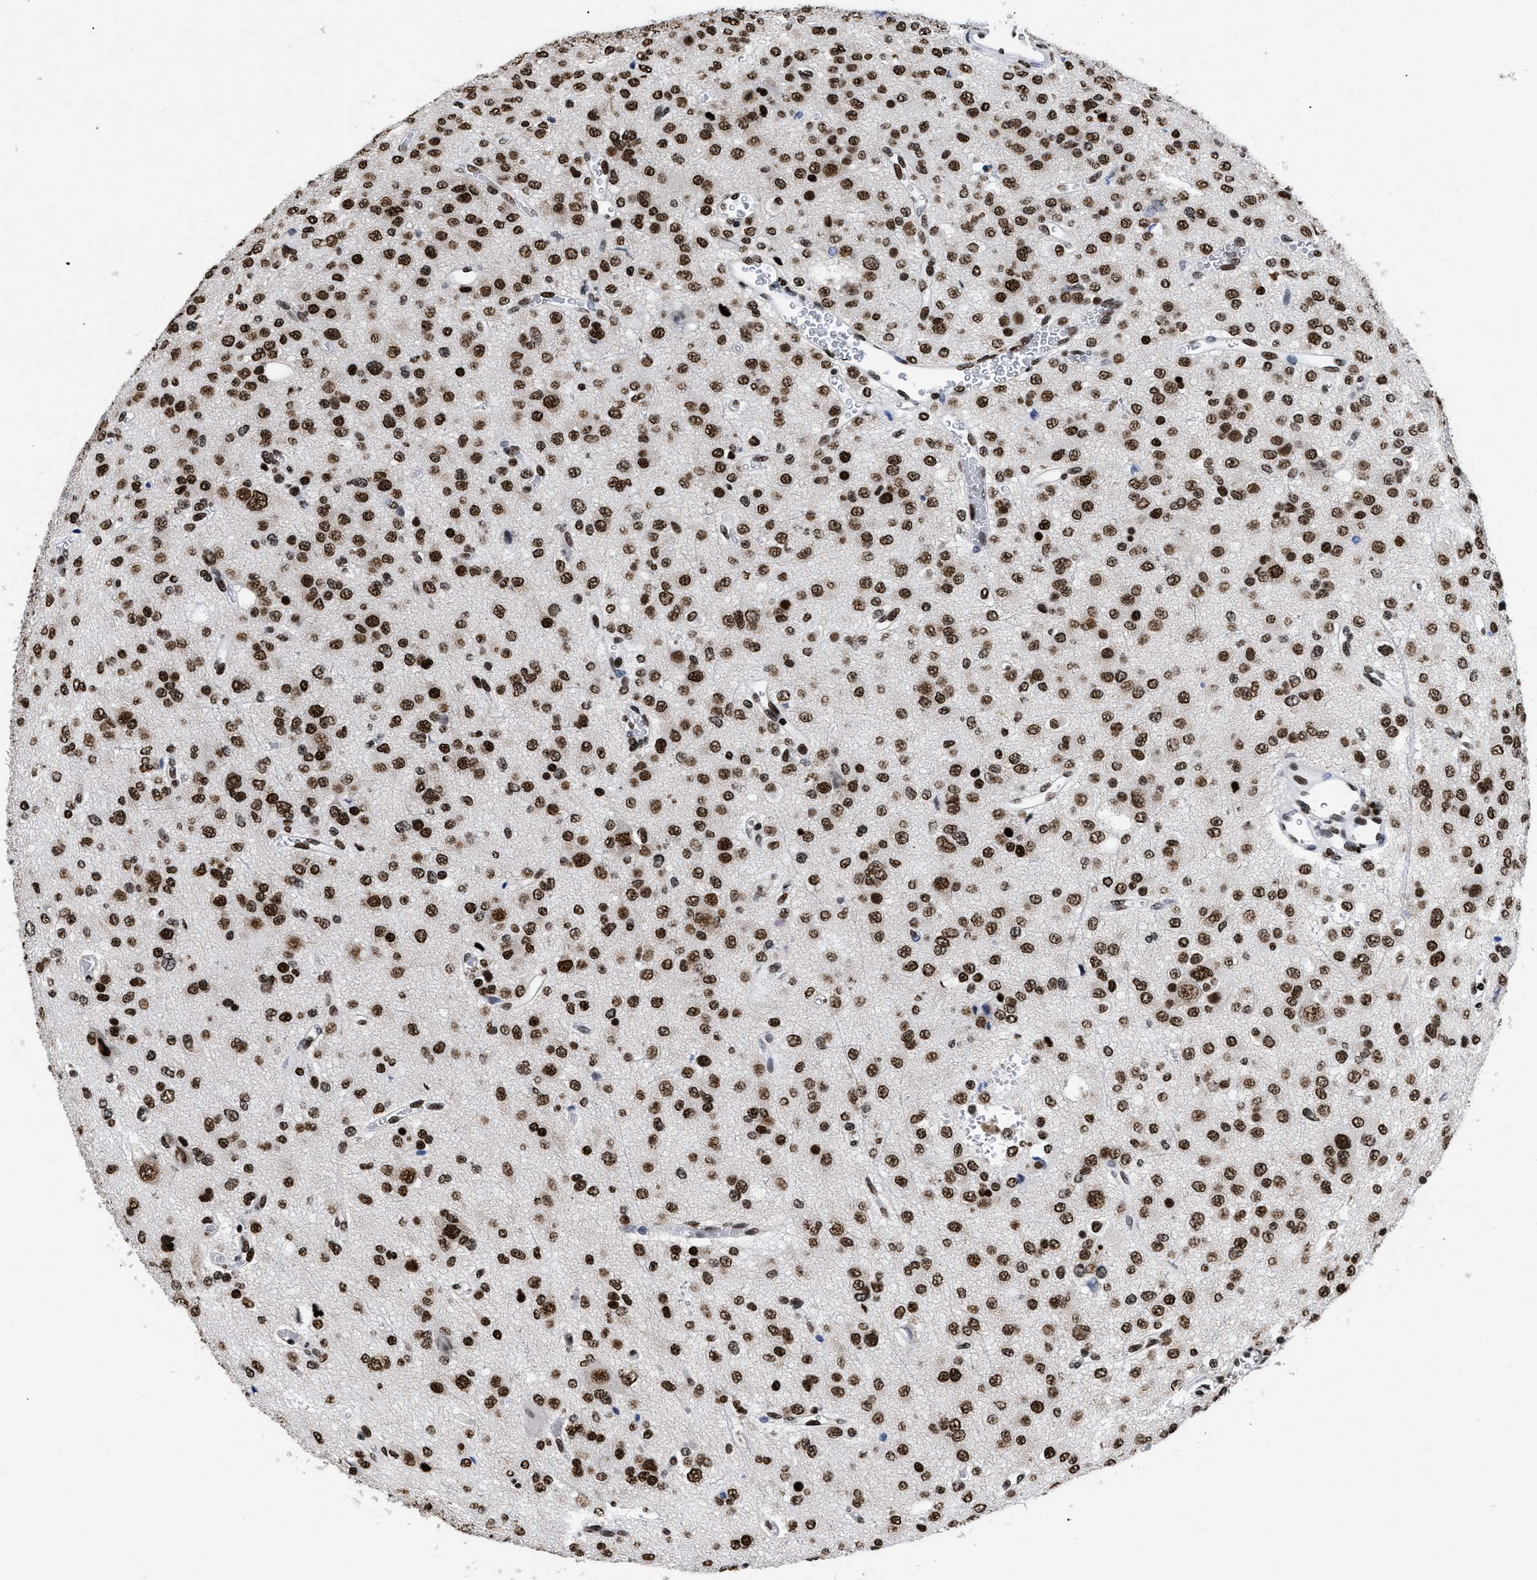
{"staining": {"intensity": "strong", "quantity": ">75%", "location": "nuclear"}, "tissue": "glioma", "cell_type": "Tumor cells", "image_type": "cancer", "snomed": [{"axis": "morphology", "description": "Glioma, malignant, Low grade"}, {"axis": "topography", "description": "Brain"}], "caption": "Strong nuclear protein staining is present in about >75% of tumor cells in glioma. Using DAB (3,3'-diaminobenzidine) (brown) and hematoxylin (blue) stains, captured at high magnification using brightfield microscopy.", "gene": "CALHM3", "patient": {"sex": "male", "age": 38}}